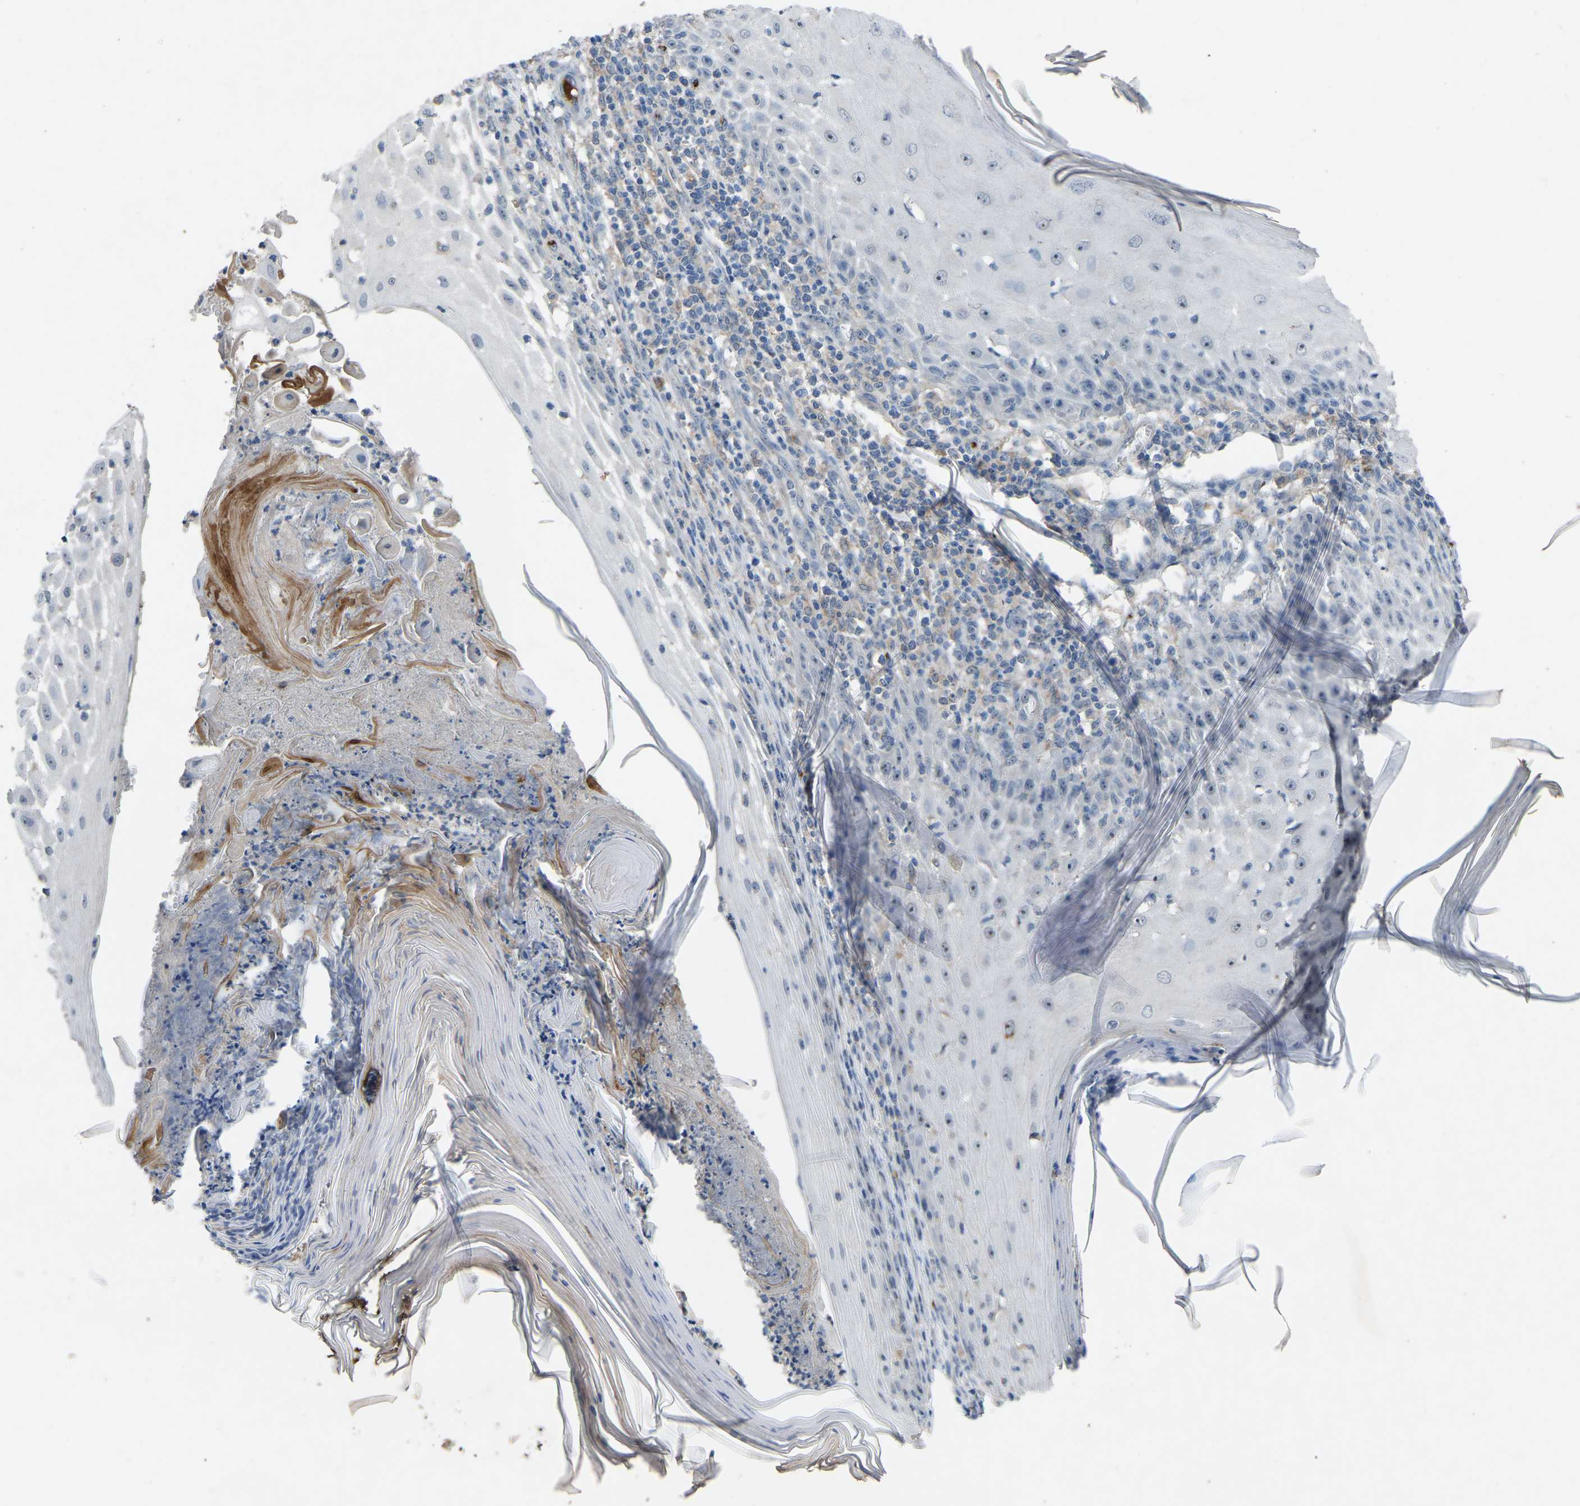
{"staining": {"intensity": "negative", "quantity": "none", "location": "none"}, "tissue": "skin cancer", "cell_type": "Tumor cells", "image_type": "cancer", "snomed": [{"axis": "morphology", "description": "Squamous cell carcinoma, NOS"}, {"axis": "topography", "description": "Skin"}], "caption": "This is an IHC photomicrograph of skin cancer (squamous cell carcinoma). There is no expression in tumor cells.", "gene": "FHIT", "patient": {"sex": "female", "age": 73}}